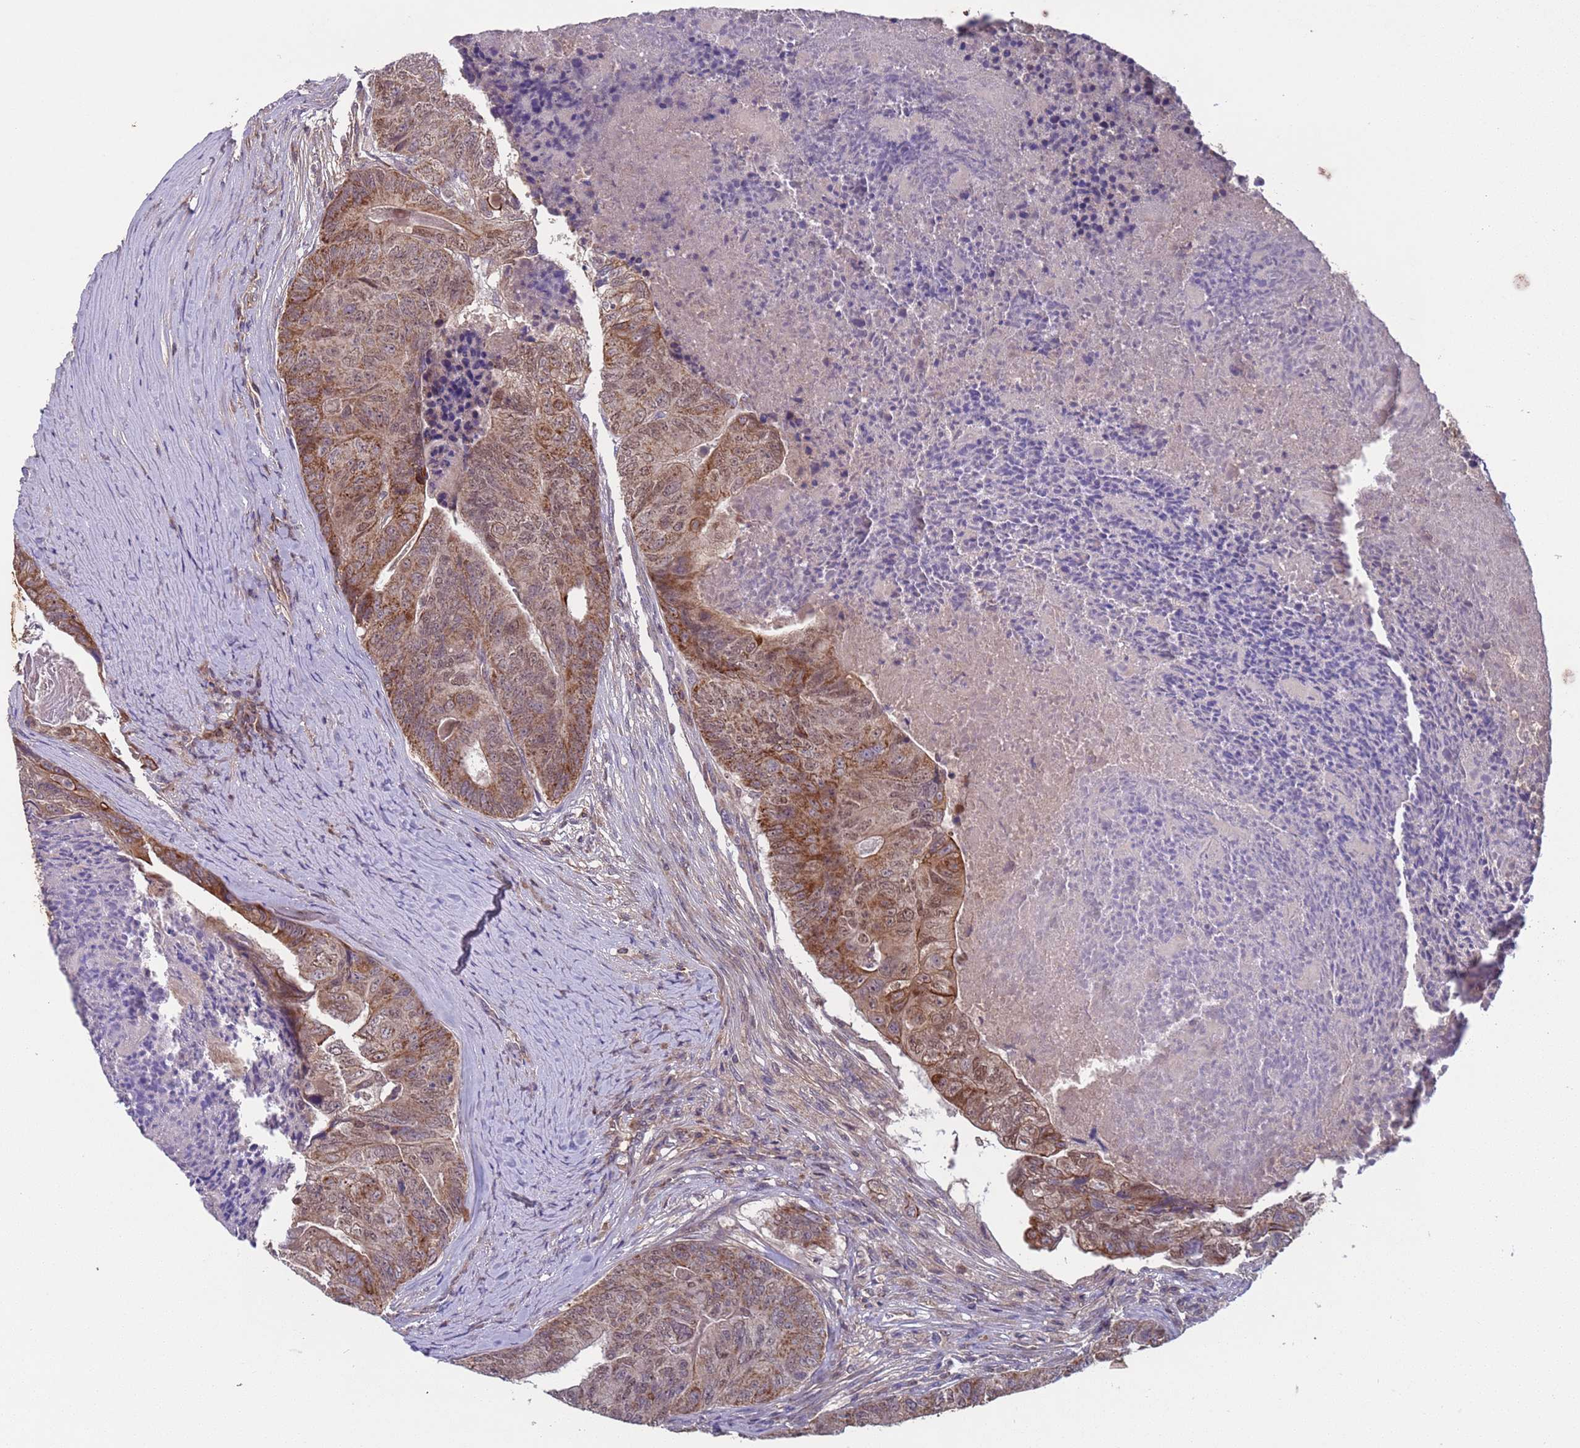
{"staining": {"intensity": "moderate", "quantity": ">75%", "location": "cytoplasmic/membranous,nuclear"}, "tissue": "colorectal cancer", "cell_type": "Tumor cells", "image_type": "cancer", "snomed": [{"axis": "morphology", "description": "Adenocarcinoma, NOS"}, {"axis": "topography", "description": "Colon"}], "caption": "IHC (DAB (3,3'-diaminobenzidine)) staining of human colorectal cancer (adenocarcinoma) reveals moderate cytoplasmic/membranous and nuclear protein expression in about >75% of tumor cells. Using DAB (3,3'-diaminobenzidine) (brown) and hematoxylin (blue) stains, captured at high magnification using brightfield microscopy.", "gene": "ACAD8", "patient": {"sex": "female", "age": 67}}